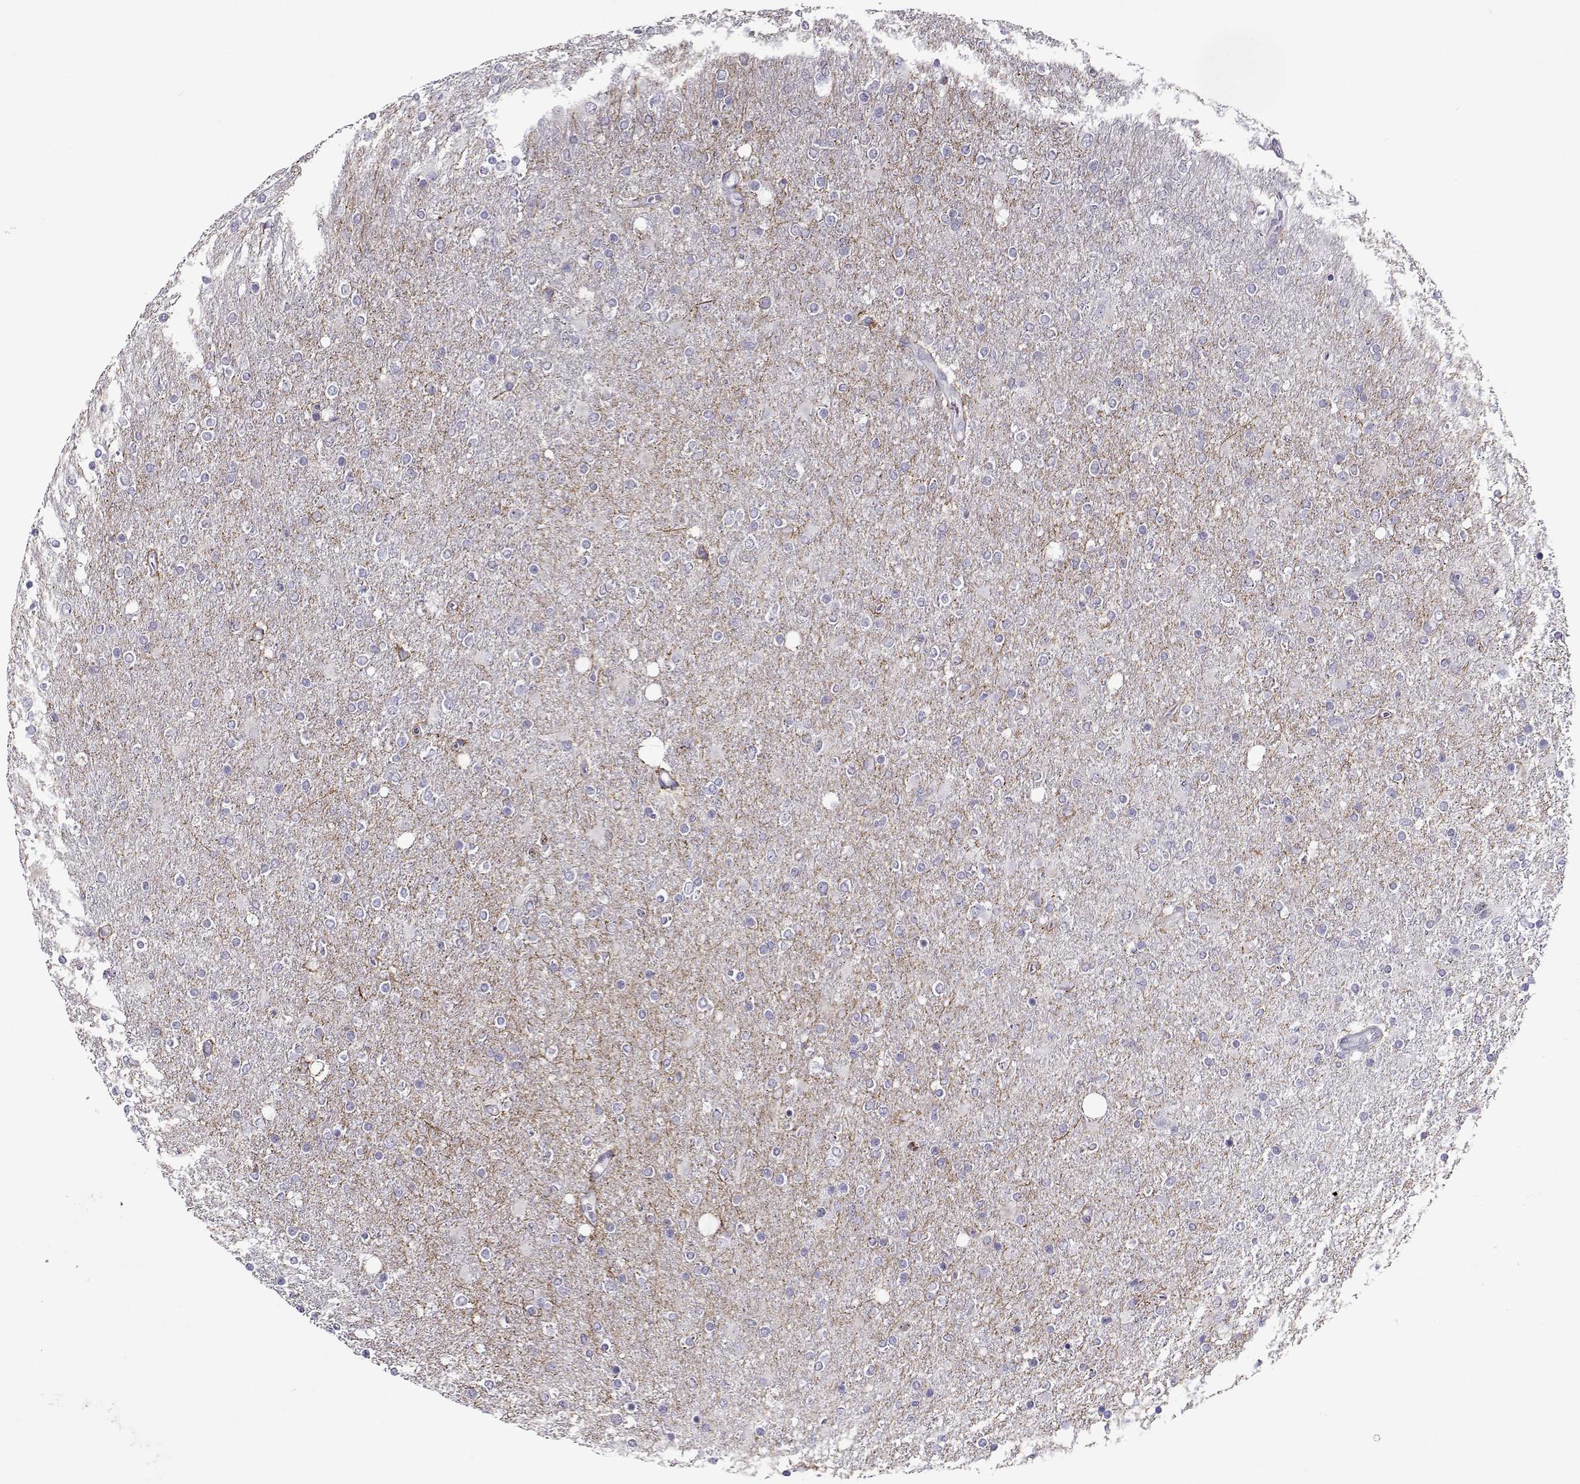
{"staining": {"intensity": "negative", "quantity": "none", "location": "none"}, "tissue": "glioma", "cell_type": "Tumor cells", "image_type": "cancer", "snomed": [{"axis": "morphology", "description": "Glioma, malignant, High grade"}, {"axis": "topography", "description": "Cerebral cortex"}], "caption": "This is an immunohistochemistry micrograph of glioma. There is no positivity in tumor cells.", "gene": "NPW", "patient": {"sex": "male", "age": 70}}